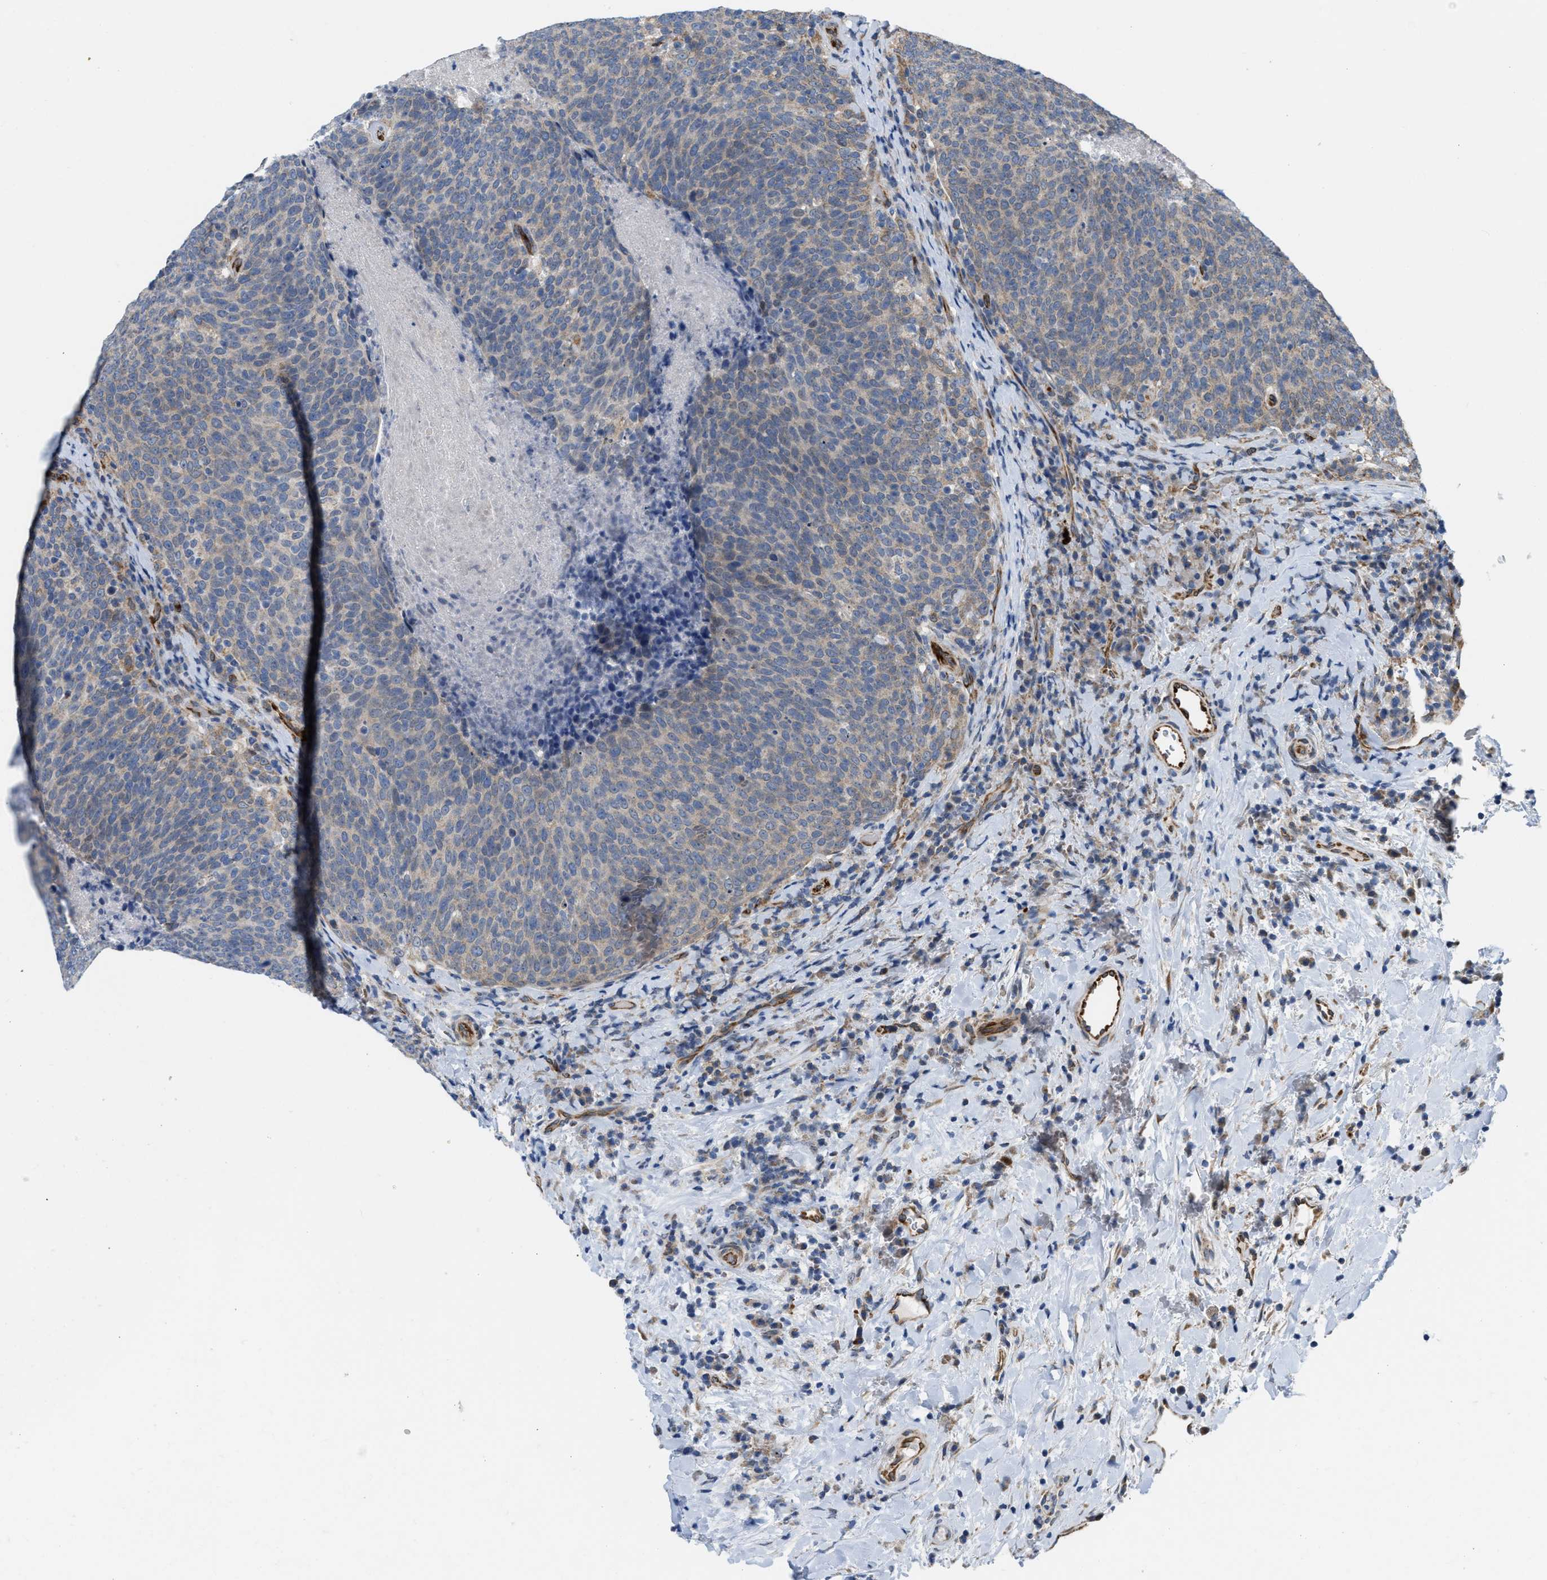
{"staining": {"intensity": "weak", "quantity": "25%-75%", "location": "cytoplasmic/membranous"}, "tissue": "head and neck cancer", "cell_type": "Tumor cells", "image_type": "cancer", "snomed": [{"axis": "morphology", "description": "Squamous cell carcinoma, NOS"}, {"axis": "morphology", "description": "Squamous cell carcinoma, metastatic, NOS"}, {"axis": "topography", "description": "Lymph node"}, {"axis": "topography", "description": "Head-Neck"}], "caption": "Weak cytoplasmic/membranous expression is identified in approximately 25%-75% of tumor cells in head and neck cancer.", "gene": "EOGT", "patient": {"sex": "male", "age": 62}}